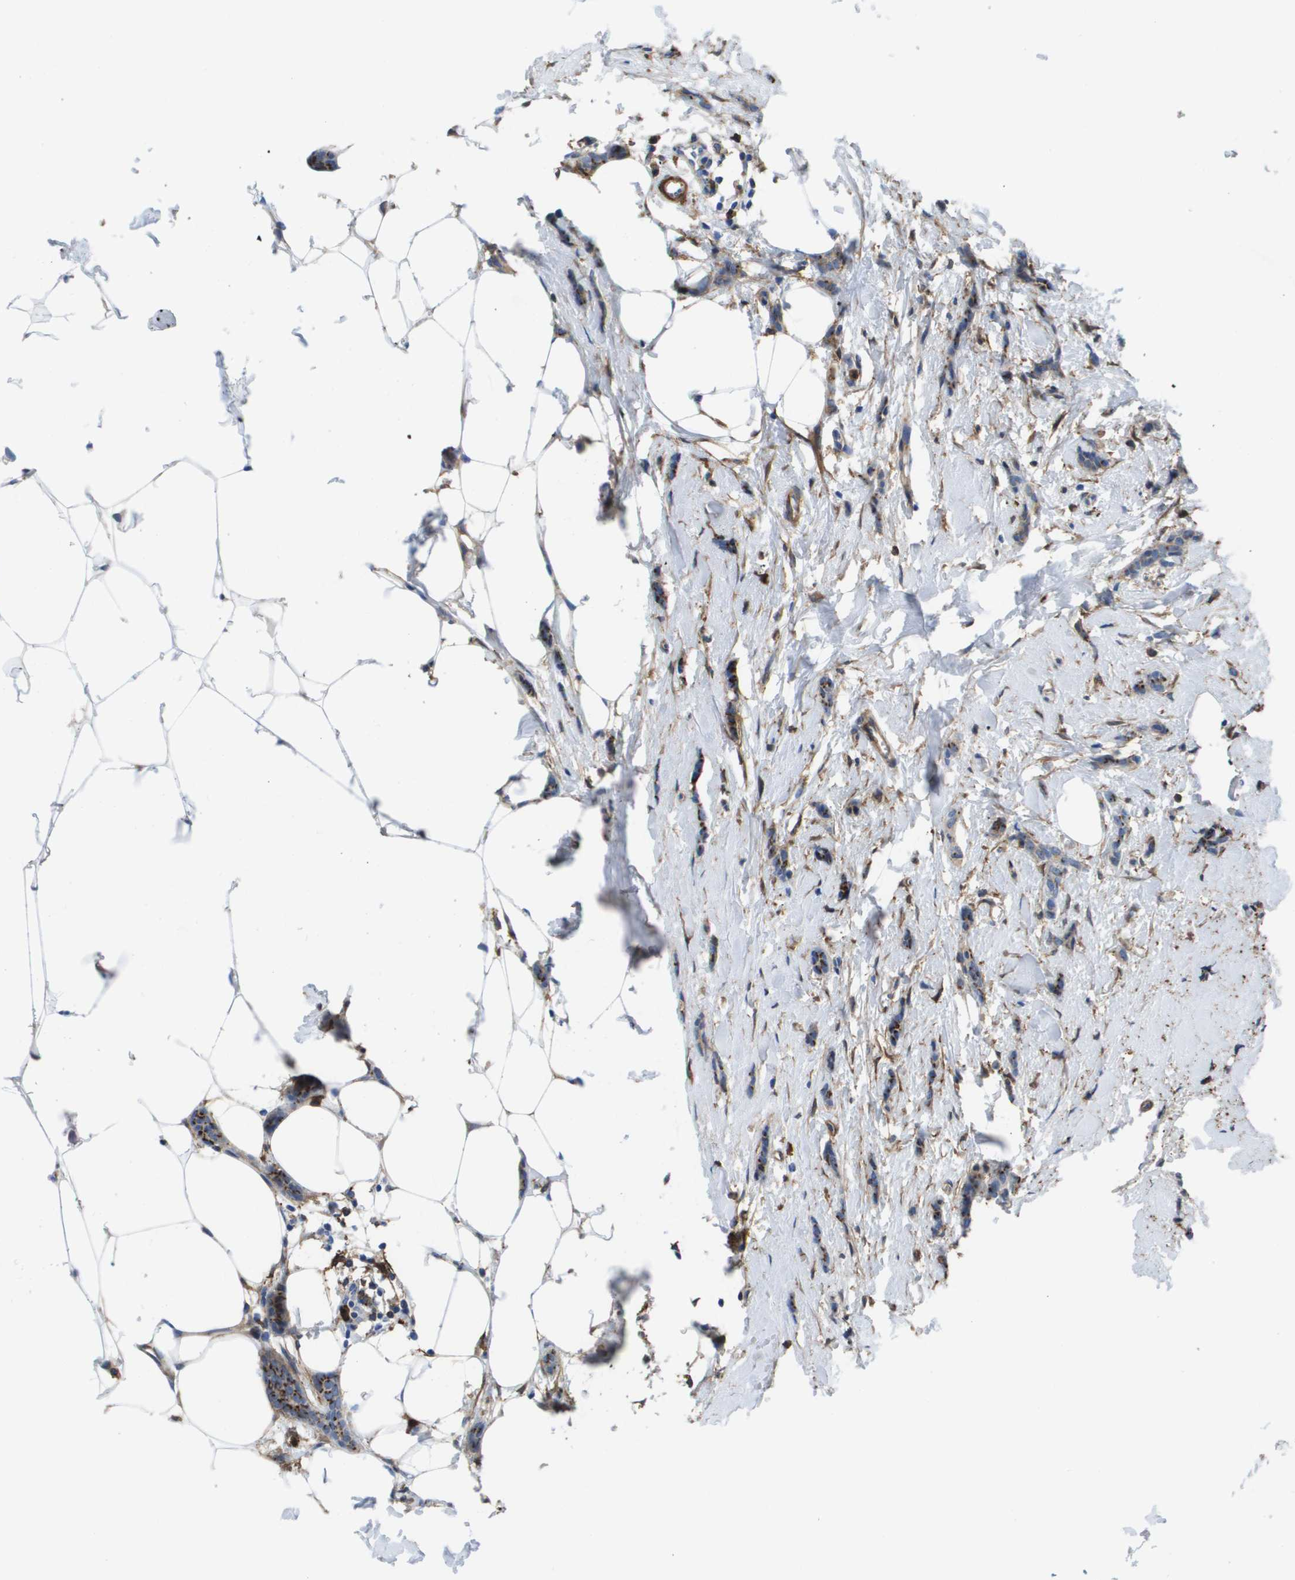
{"staining": {"intensity": "moderate", "quantity": ">75%", "location": "cytoplasmic/membranous"}, "tissue": "breast cancer", "cell_type": "Tumor cells", "image_type": "cancer", "snomed": [{"axis": "morphology", "description": "Lobular carcinoma"}, {"axis": "topography", "description": "Skin"}, {"axis": "topography", "description": "Breast"}], "caption": "This is a histology image of IHC staining of breast lobular carcinoma, which shows moderate positivity in the cytoplasmic/membranous of tumor cells.", "gene": "SLC37A2", "patient": {"sex": "female", "age": 46}}